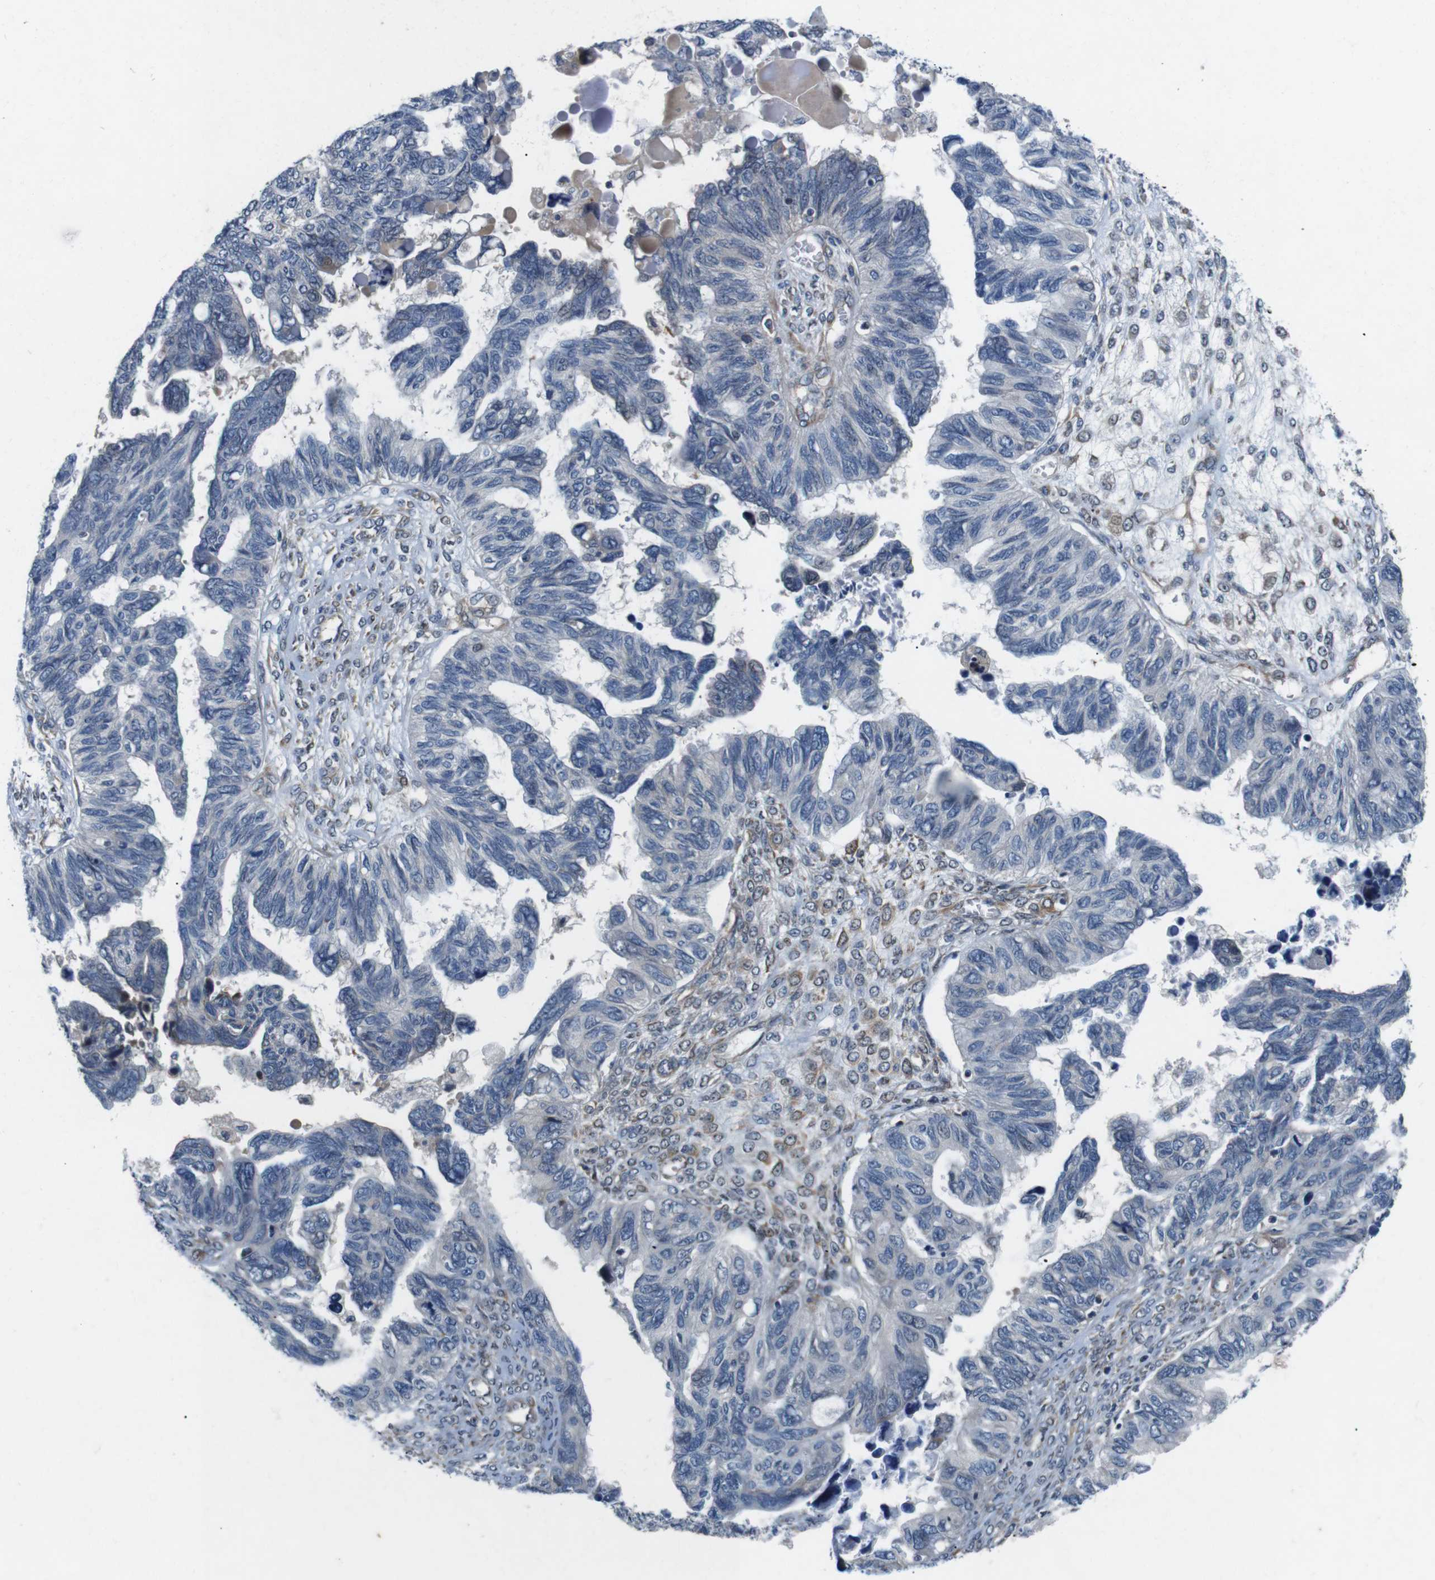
{"staining": {"intensity": "moderate", "quantity": "<25%", "location": "cytoplasmic/membranous"}, "tissue": "ovarian cancer", "cell_type": "Tumor cells", "image_type": "cancer", "snomed": [{"axis": "morphology", "description": "Cystadenocarcinoma, serous, NOS"}, {"axis": "topography", "description": "Ovary"}], "caption": "This histopathology image displays ovarian cancer stained with immunohistochemistry (IHC) to label a protein in brown. The cytoplasmic/membranous of tumor cells show moderate positivity for the protein. Nuclei are counter-stained blue.", "gene": "JAK1", "patient": {"sex": "female", "age": 79}}